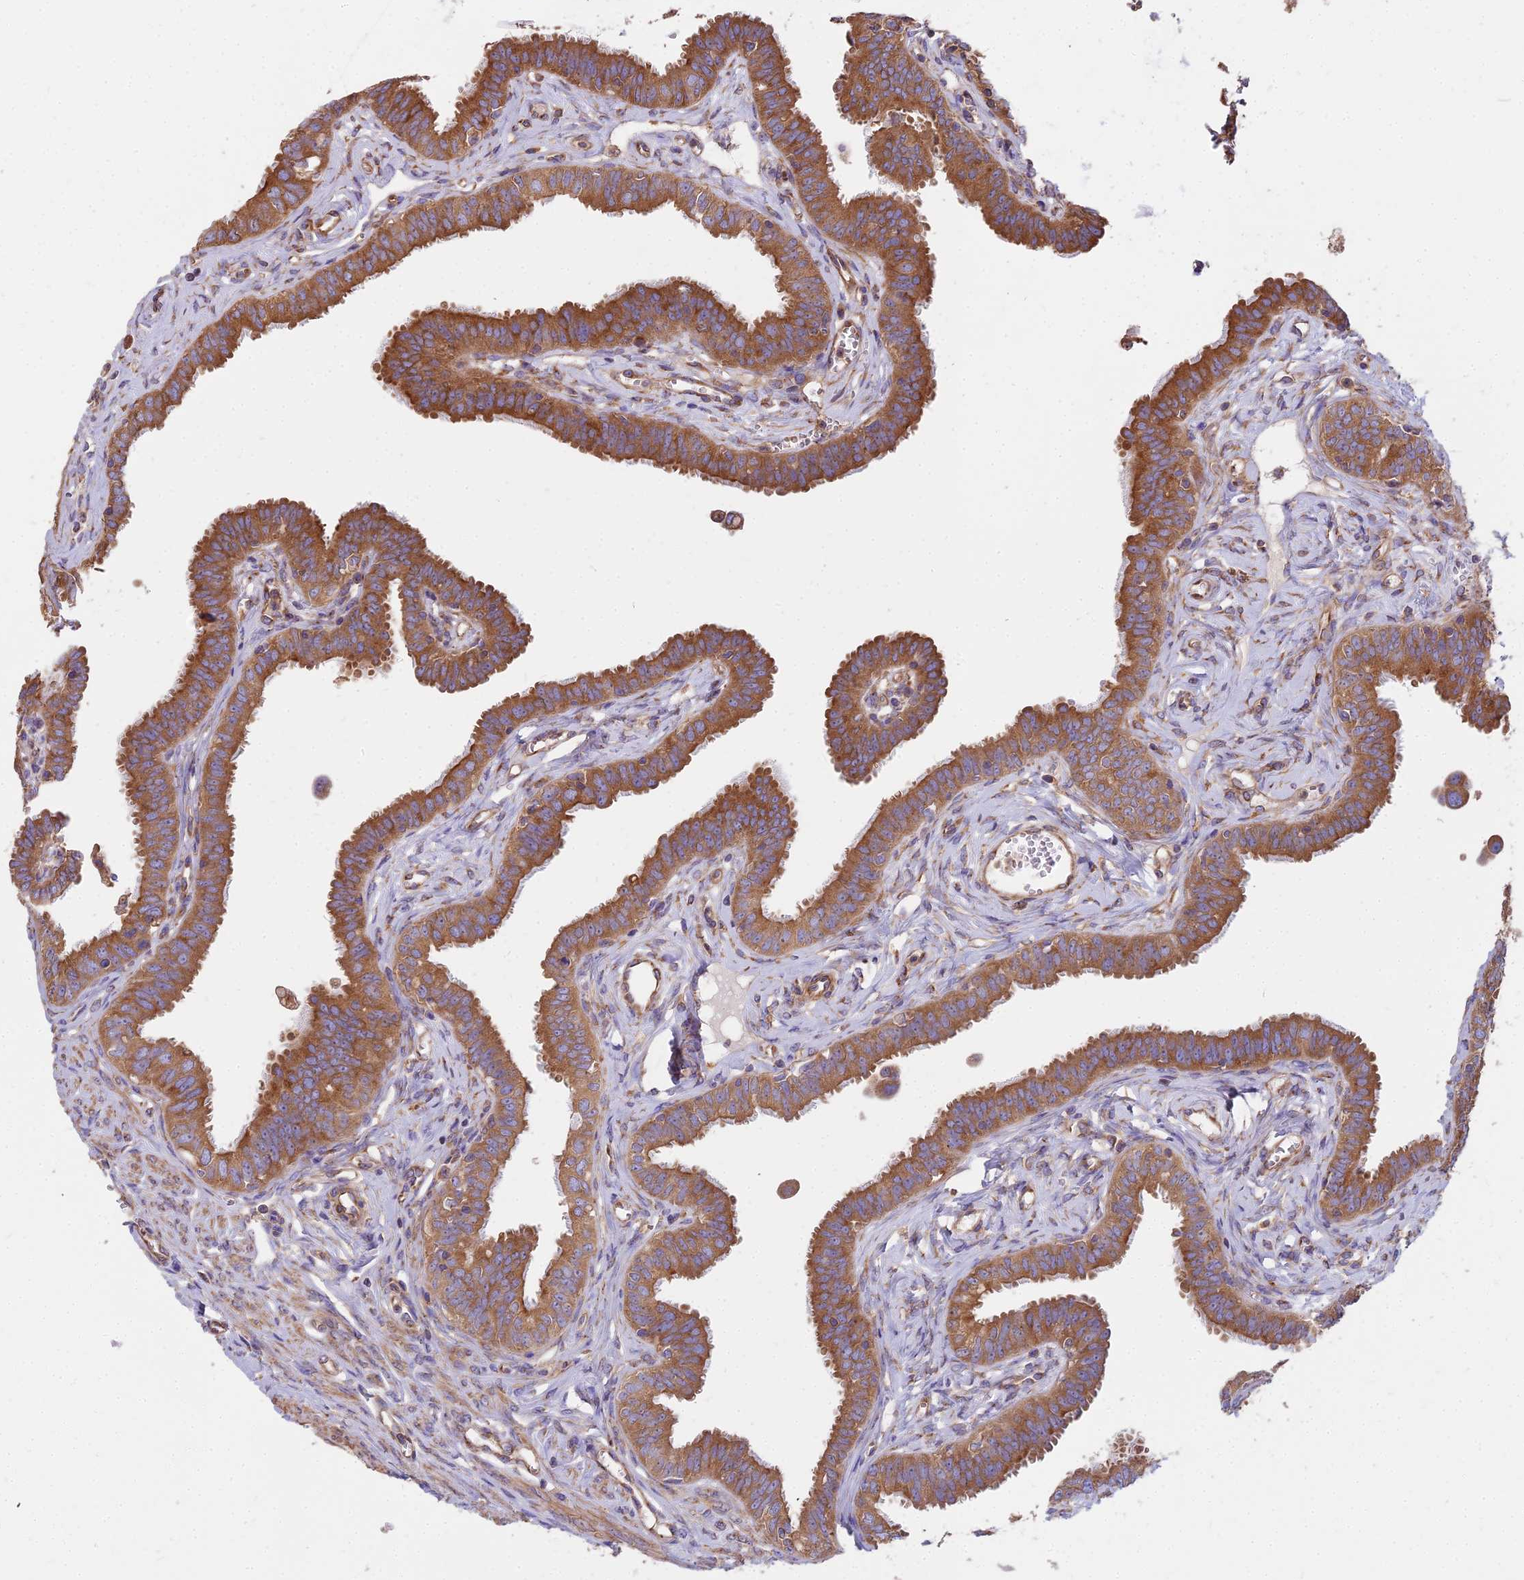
{"staining": {"intensity": "moderate", "quantity": ">75%", "location": "cytoplasmic/membranous"}, "tissue": "fallopian tube", "cell_type": "Glandular cells", "image_type": "normal", "snomed": [{"axis": "morphology", "description": "Normal tissue, NOS"}, {"axis": "morphology", "description": "Carcinoma, NOS"}, {"axis": "topography", "description": "Fallopian tube"}, {"axis": "topography", "description": "Ovary"}], "caption": "The image reveals a brown stain indicating the presence of a protein in the cytoplasmic/membranous of glandular cells in fallopian tube. (DAB IHC with brightfield microscopy, high magnification).", "gene": "DCTN3", "patient": {"sex": "female", "age": 59}}